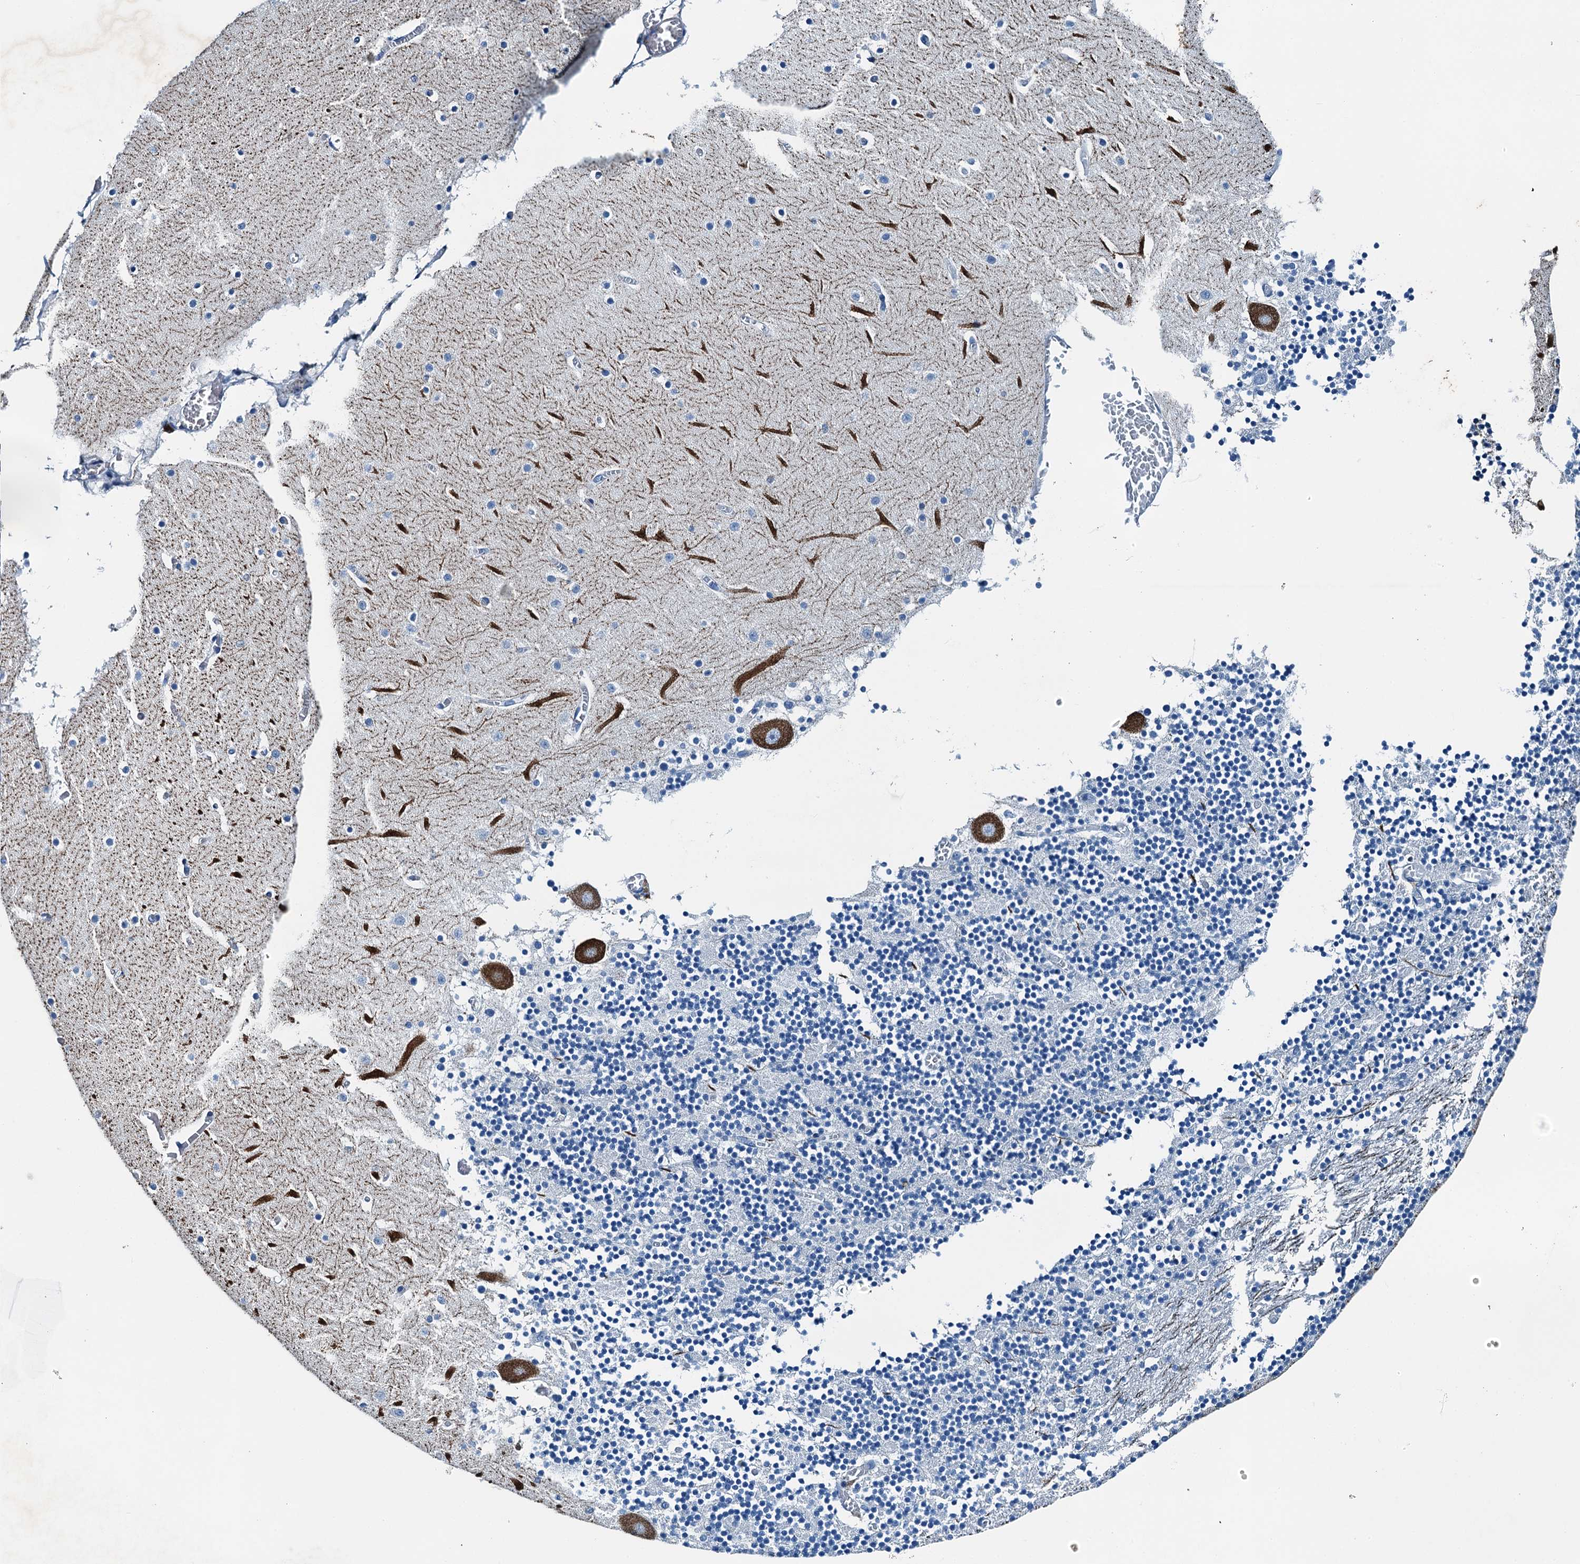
{"staining": {"intensity": "negative", "quantity": "none", "location": "none"}, "tissue": "cerebellum", "cell_type": "Cells in granular layer", "image_type": "normal", "snomed": [{"axis": "morphology", "description": "Normal tissue, NOS"}, {"axis": "topography", "description": "Cerebellum"}], "caption": "High power microscopy image of an IHC histopathology image of normal cerebellum, revealing no significant expression in cells in granular layer.", "gene": "RAB3IL1", "patient": {"sex": "female", "age": 28}}